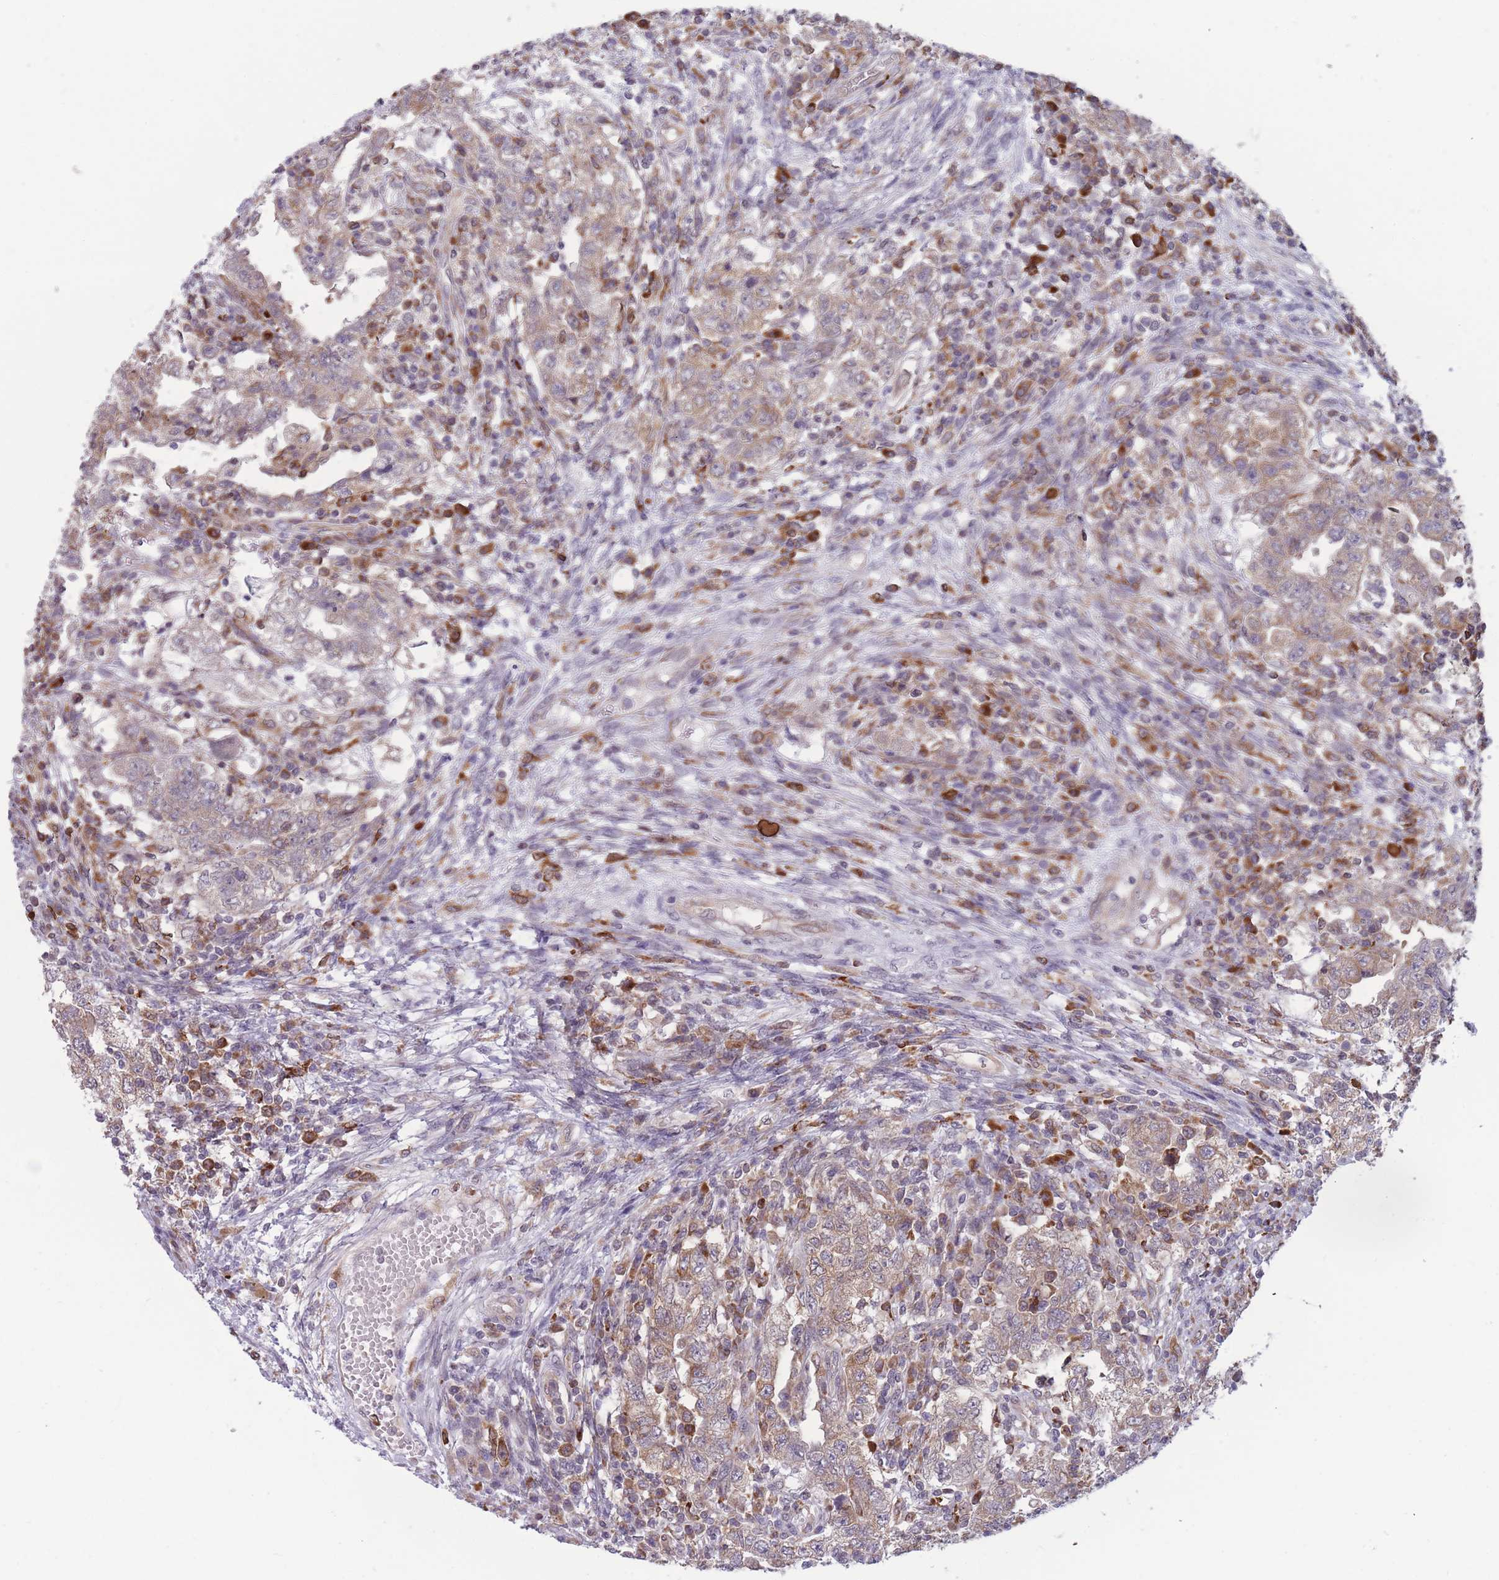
{"staining": {"intensity": "weak", "quantity": ">75%", "location": "cytoplasmic/membranous"}, "tissue": "testis cancer", "cell_type": "Tumor cells", "image_type": "cancer", "snomed": [{"axis": "morphology", "description": "Carcinoma, Embryonal, NOS"}, {"axis": "topography", "description": "Testis"}], "caption": "Weak cytoplasmic/membranous positivity is appreciated in about >75% of tumor cells in embryonal carcinoma (testis). (brown staining indicates protein expression, while blue staining denotes nuclei).", "gene": "TMEM121", "patient": {"sex": "male", "age": 26}}